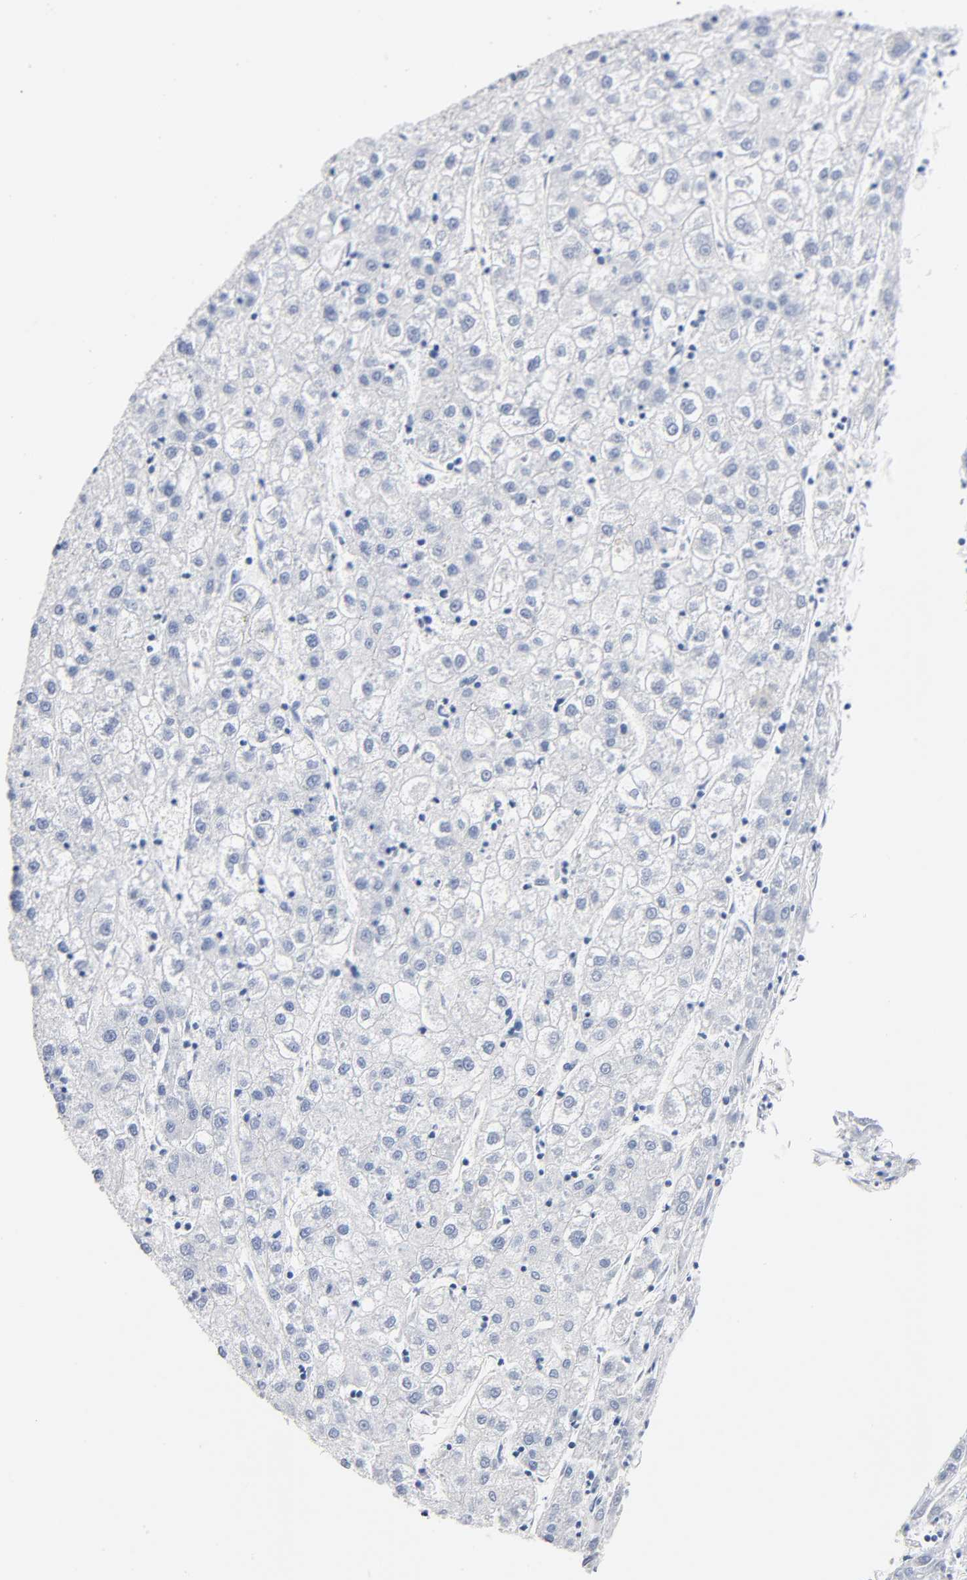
{"staining": {"intensity": "negative", "quantity": "none", "location": "none"}, "tissue": "liver cancer", "cell_type": "Tumor cells", "image_type": "cancer", "snomed": [{"axis": "morphology", "description": "Carcinoma, Hepatocellular, NOS"}, {"axis": "topography", "description": "Liver"}], "caption": "The photomicrograph demonstrates no staining of tumor cells in liver hepatocellular carcinoma.", "gene": "MALT1", "patient": {"sex": "male", "age": 72}}